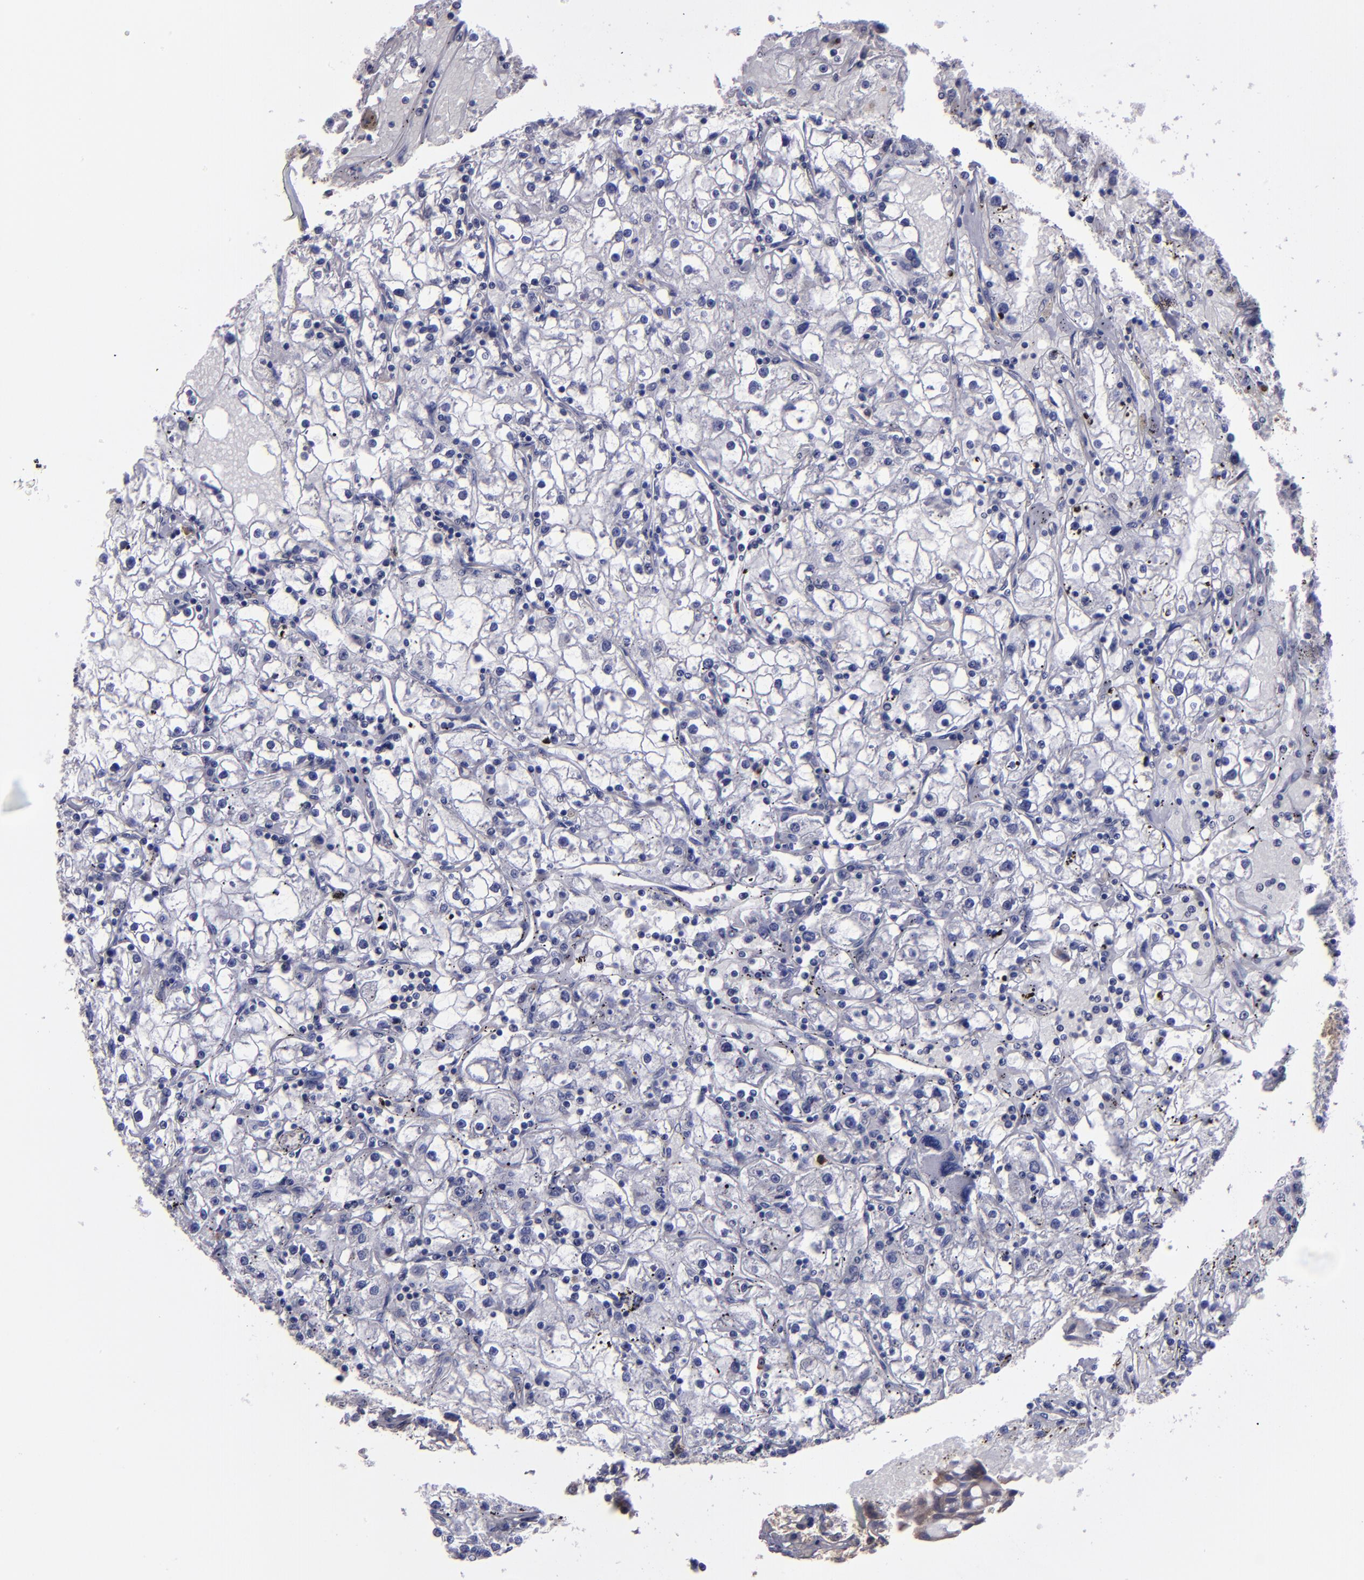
{"staining": {"intensity": "negative", "quantity": "none", "location": "none"}, "tissue": "renal cancer", "cell_type": "Tumor cells", "image_type": "cancer", "snomed": [{"axis": "morphology", "description": "Adenocarcinoma, NOS"}, {"axis": "topography", "description": "Kidney"}], "caption": "This micrograph is of renal cancer stained with immunohistochemistry (IHC) to label a protein in brown with the nuclei are counter-stained blue. There is no positivity in tumor cells. (DAB immunohistochemistry (IHC), high magnification).", "gene": "CARS1", "patient": {"sex": "male", "age": 56}}